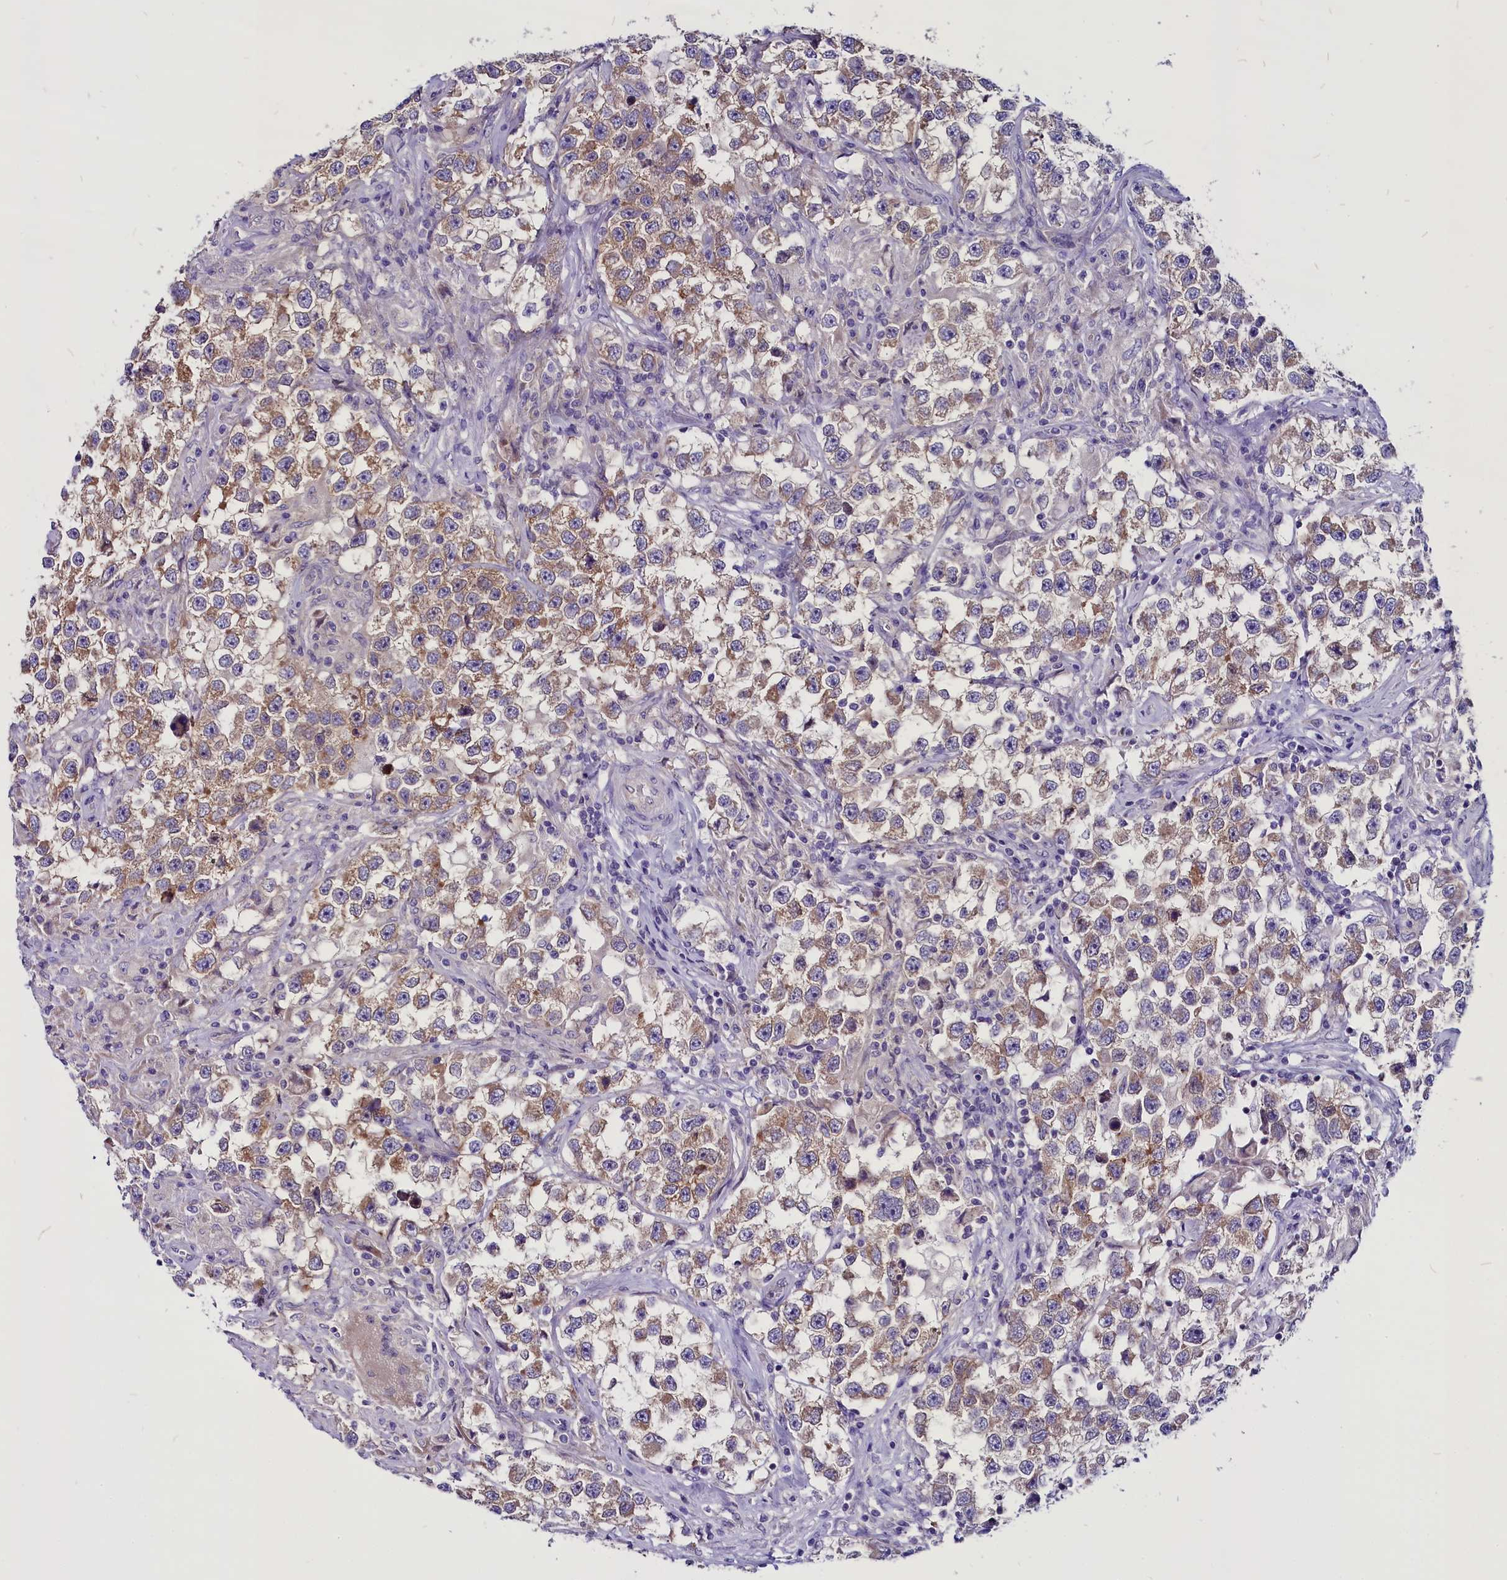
{"staining": {"intensity": "moderate", "quantity": ">75%", "location": "cytoplasmic/membranous"}, "tissue": "testis cancer", "cell_type": "Tumor cells", "image_type": "cancer", "snomed": [{"axis": "morphology", "description": "Seminoma, NOS"}, {"axis": "topography", "description": "Testis"}], "caption": "A histopathology image of testis cancer stained for a protein demonstrates moderate cytoplasmic/membranous brown staining in tumor cells. (DAB (3,3'-diaminobenzidine) = brown stain, brightfield microscopy at high magnification).", "gene": "CEP170", "patient": {"sex": "male", "age": 46}}